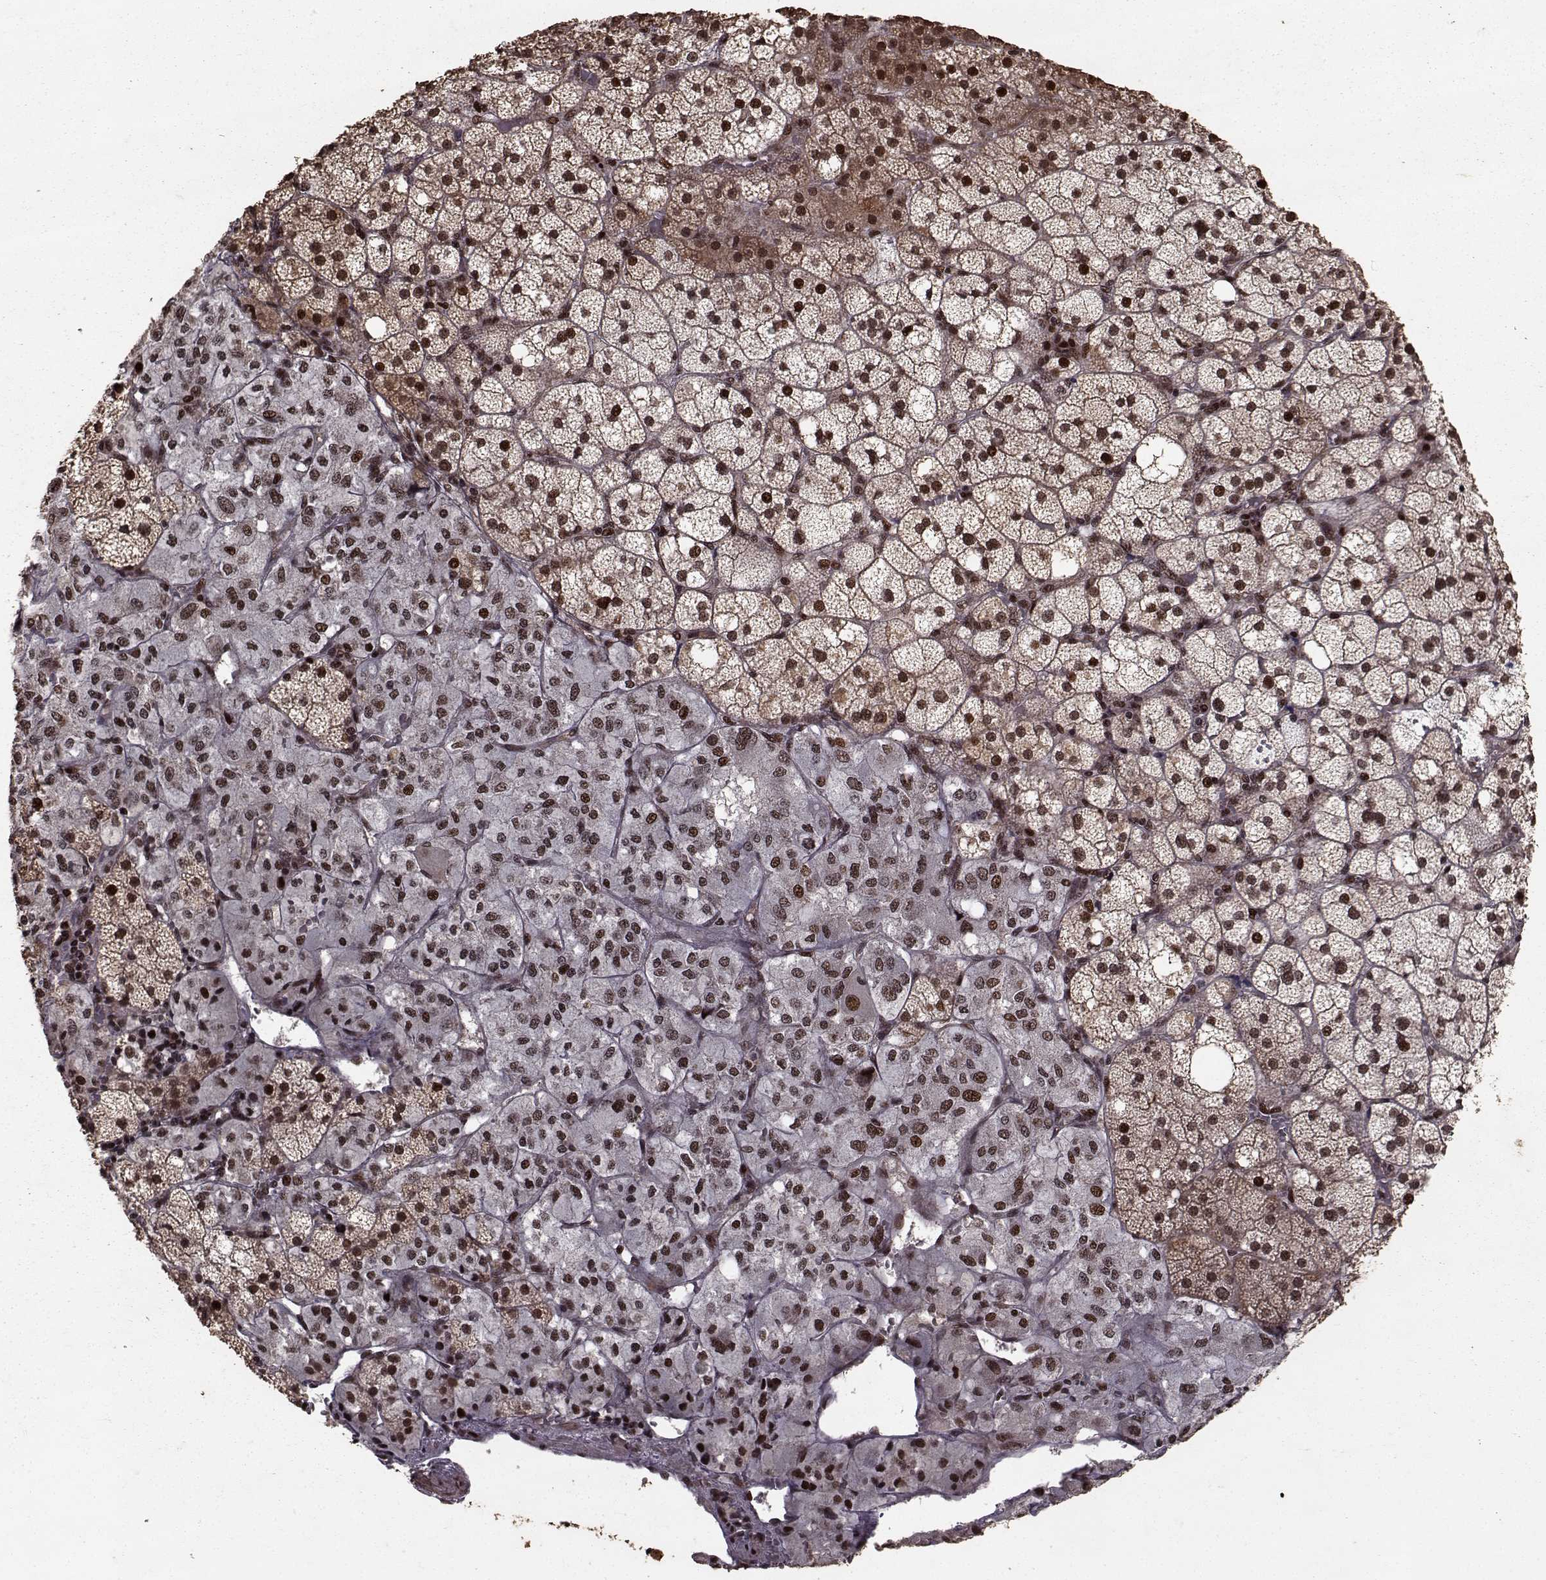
{"staining": {"intensity": "strong", "quantity": ">75%", "location": "nuclear"}, "tissue": "adrenal gland", "cell_type": "Glandular cells", "image_type": "normal", "snomed": [{"axis": "morphology", "description": "Normal tissue, NOS"}, {"axis": "topography", "description": "Adrenal gland"}], "caption": "Unremarkable adrenal gland shows strong nuclear staining in about >75% of glandular cells.", "gene": "SF1", "patient": {"sex": "male", "age": 53}}